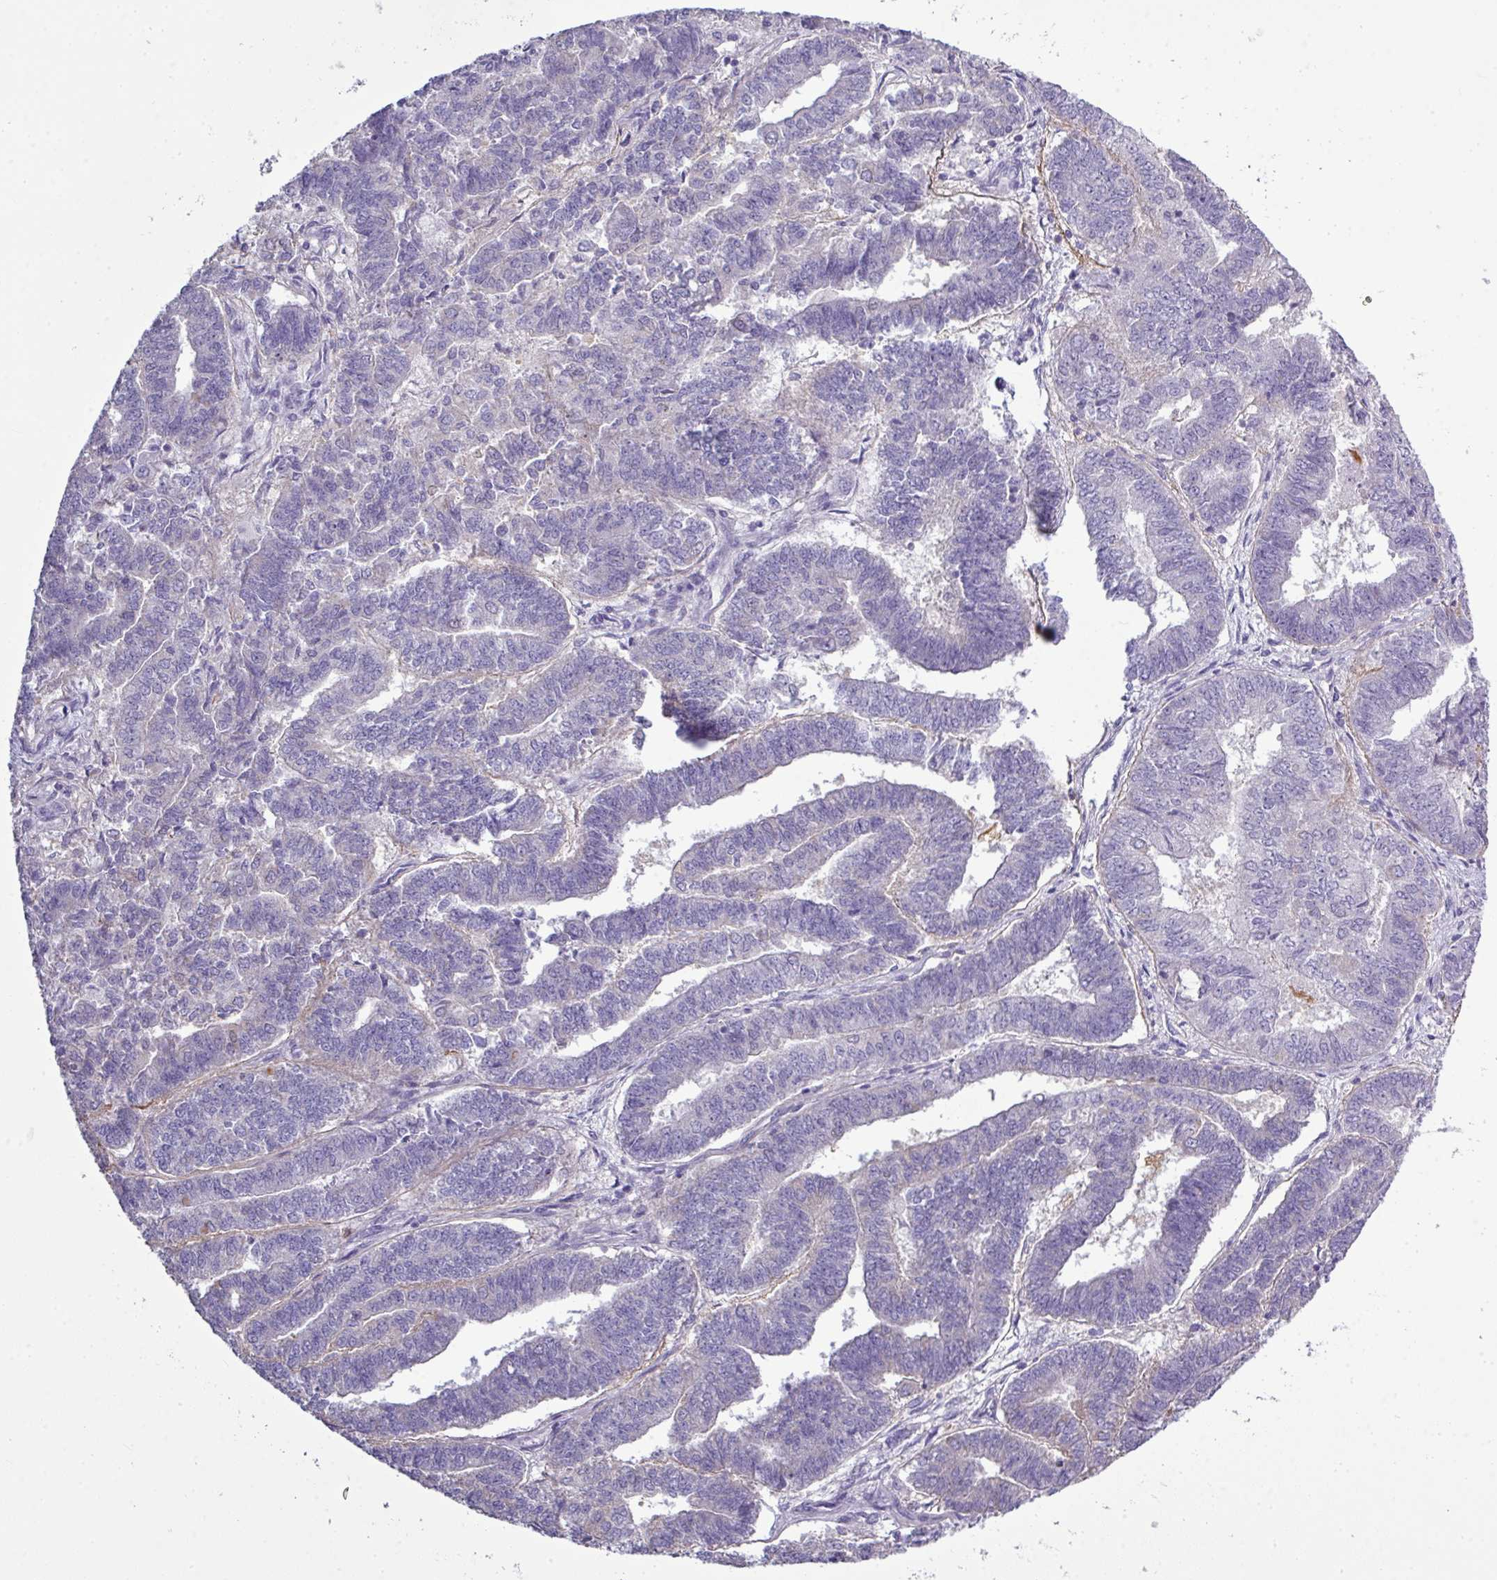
{"staining": {"intensity": "negative", "quantity": "none", "location": "none"}, "tissue": "endometrial cancer", "cell_type": "Tumor cells", "image_type": "cancer", "snomed": [{"axis": "morphology", "description": "Adenocarcinoma, NOS"}, {"axis": "topography", "description": "Endometrium"}], "caption": "This photomicrograph is of endometrial cancer stained with immunohistochemistry (IHC) to label a protein in brown with the nuclei are counter-stained blue. There is no positivity in tumor cells.", "gene": "STAT5A", "patient": {"sex": "female", "age": 72}}